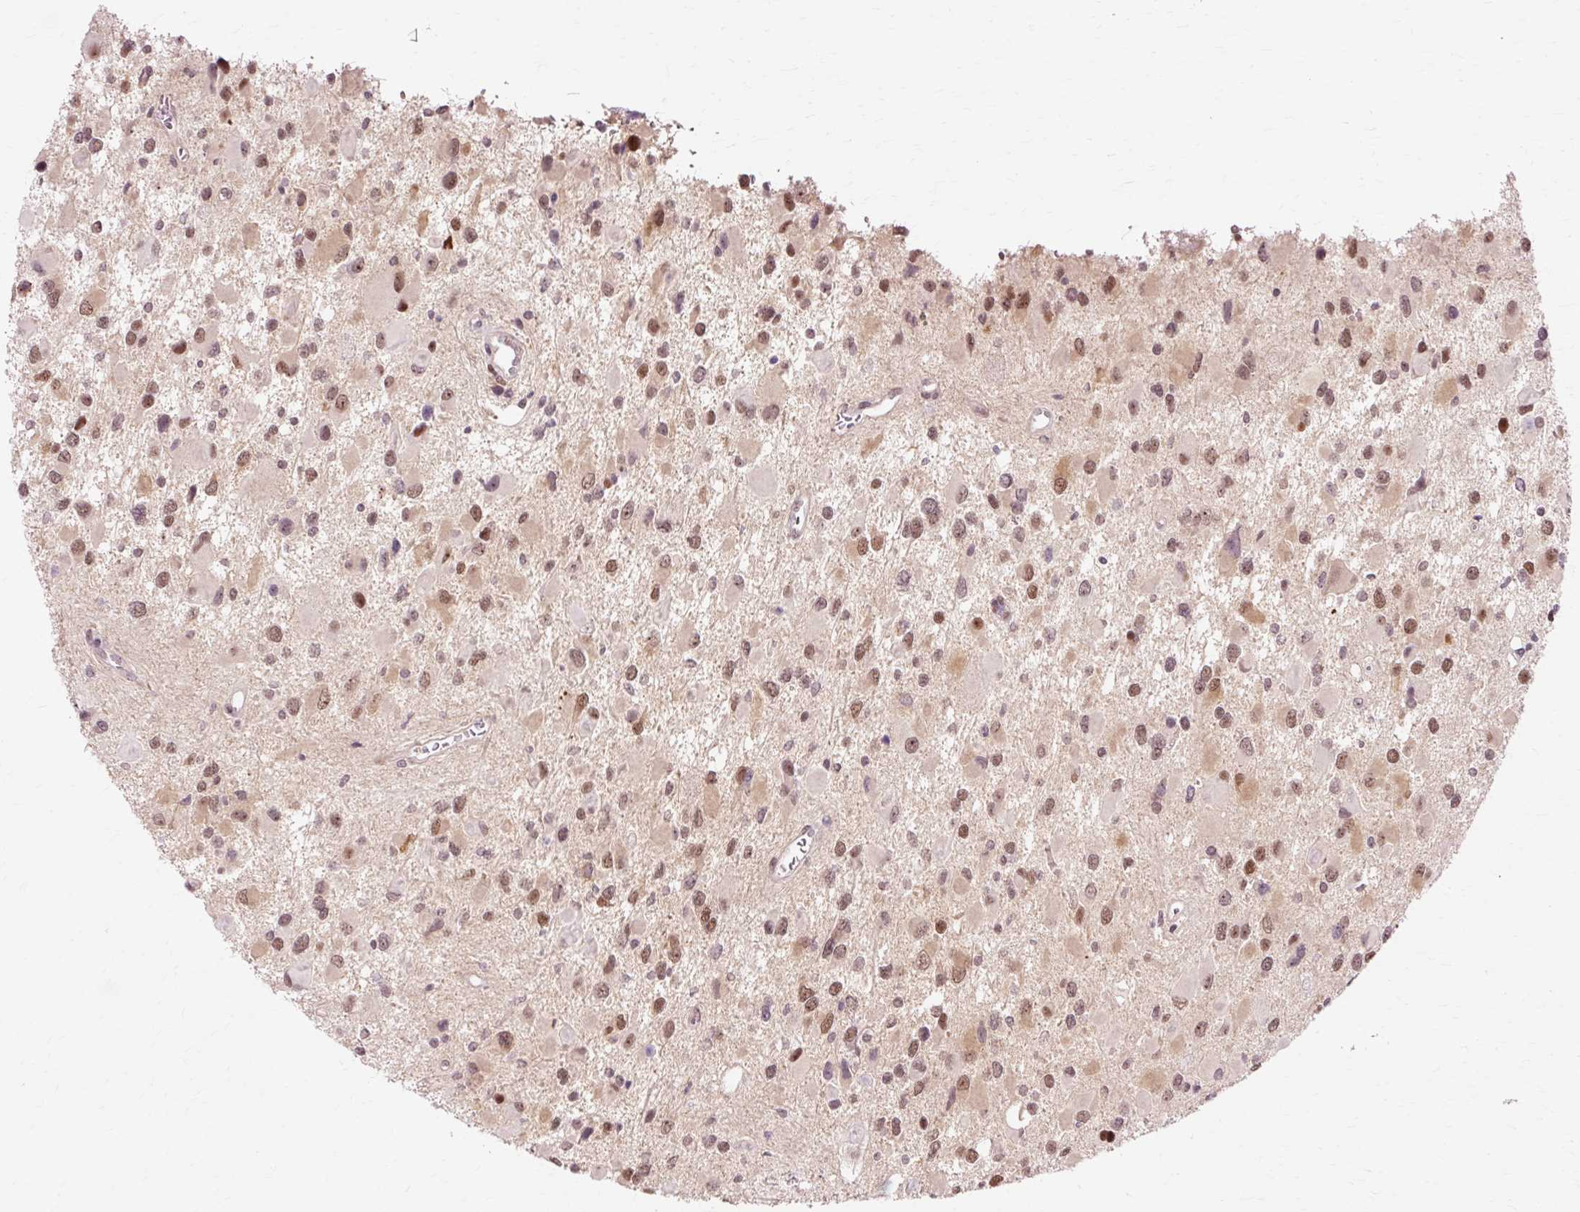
{"staining": {"intensity": "moderate", "quantity": ">75%", "location": "nuclear"}, "tissue": "glioma", "cell_type": "Tumor cells", "image_type": "cancer", "snomed": [{"axis": "morphology", "description": "Glioma, malignant, High grade"}, {"axis": "topography", "description": "Brain"}], "caption": "About >75% of tumor cells in human malignant glioma (high-grade) demonstrate moderate nuclear protein expression as visualized by brown immunohistochemical staining.", "gene": "MACROD2", "patient": {"sex": "male", "age": 53}}